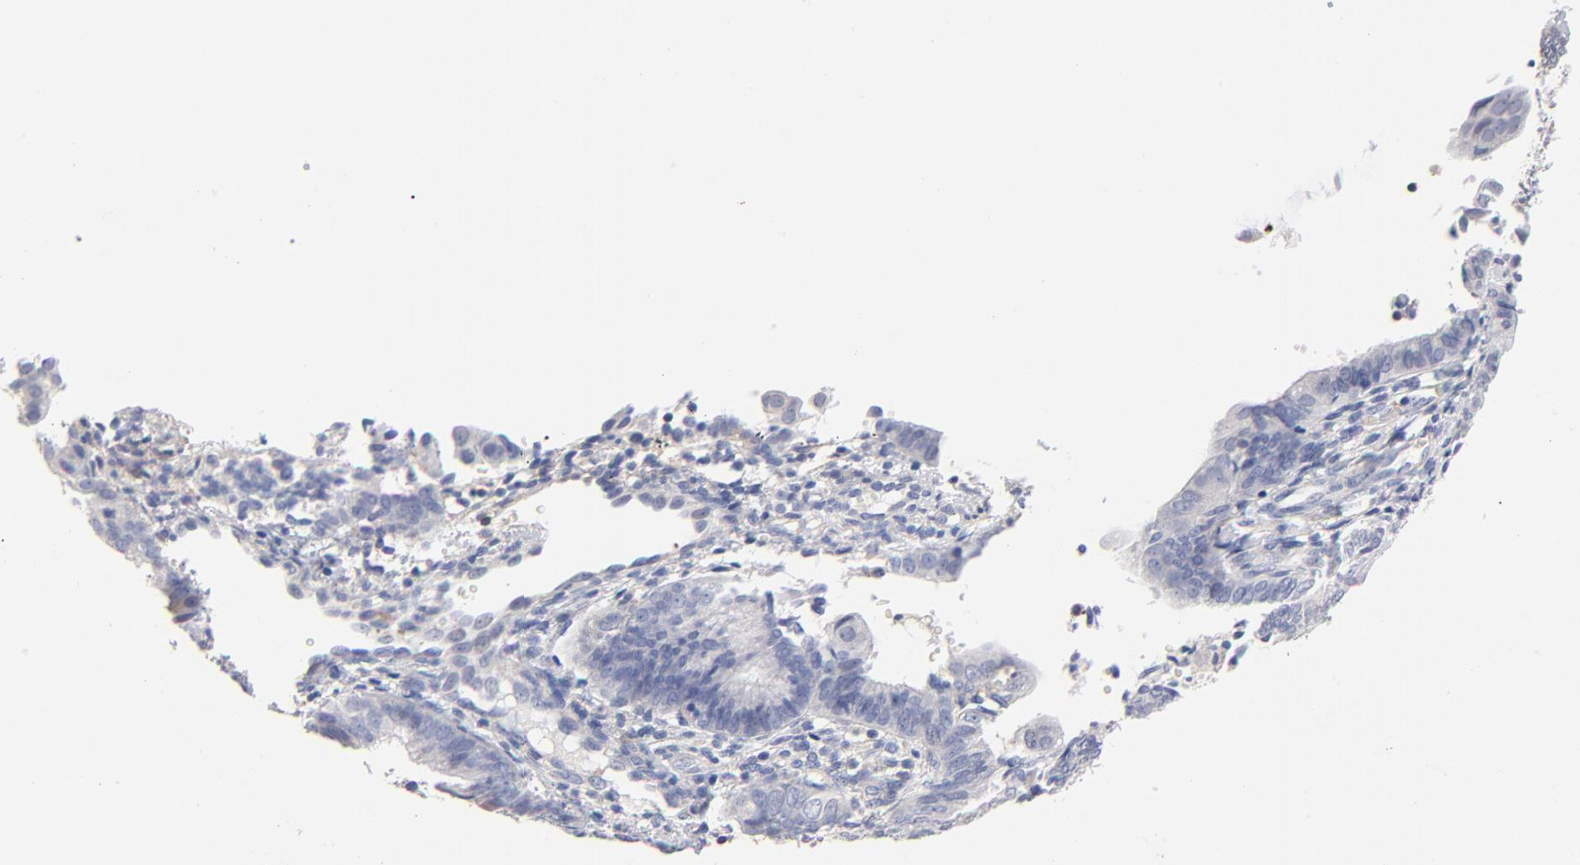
{"staining": {"intensity": "negative", "quantity": "none", "location": "none"}, "tissue": "endometrial cancer", "cell_type": "Tumor cells", "image_type": "cancer", "snomed": [{"axis": "morphology", "description": "Adenocarcinoma, NOS"}, {"axis": "topography", "description": "Endometrium"}], "caption": "A micrograph of endometrial cancer stained for a protein displays no brown staining in tumor cells.", "gene": "ITGA8", "patient": {"sex": "female", "age": 63}}